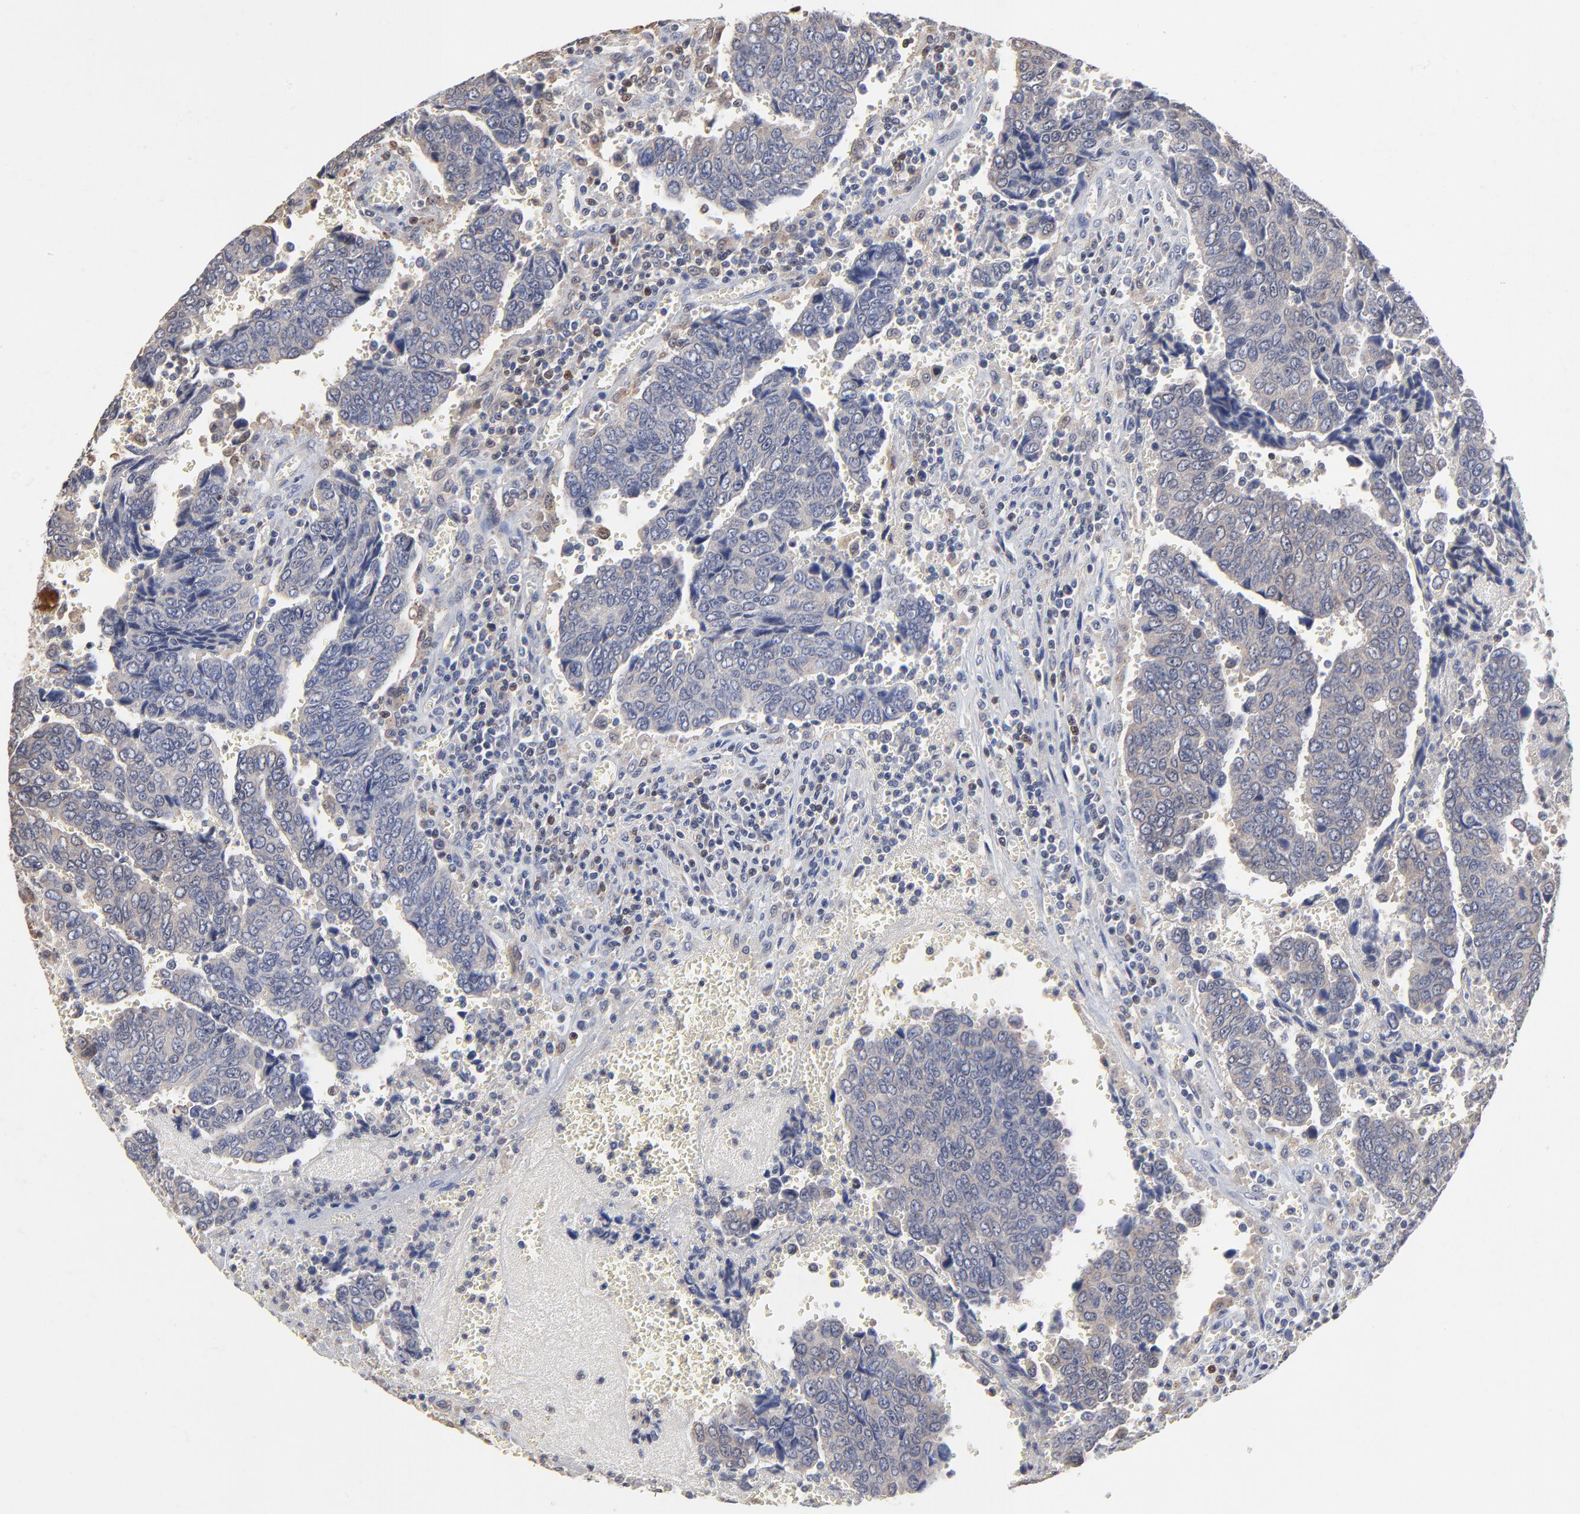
{"staining": {"intensity": "weak", "quantity": "25%-75%", "location": "cytoplasmic/membranous"}, "tissue": "urothelial cancer", "cell_type": "Tumor cells", "image_type": "cancer", "snomed": [{"axis": "morphology", "description": "Urothelial carcinoma, High grade"}, {"axis": "topography", "description": "Urinary bladder"}], "caption": "Weak cytoplasmic/membranous expression is seen in about 25%-75% of tumor cells in high-grade urothelial carcinoma.", "gene": "LGALS3", "patient": {"sex": "male", "age": 86}}